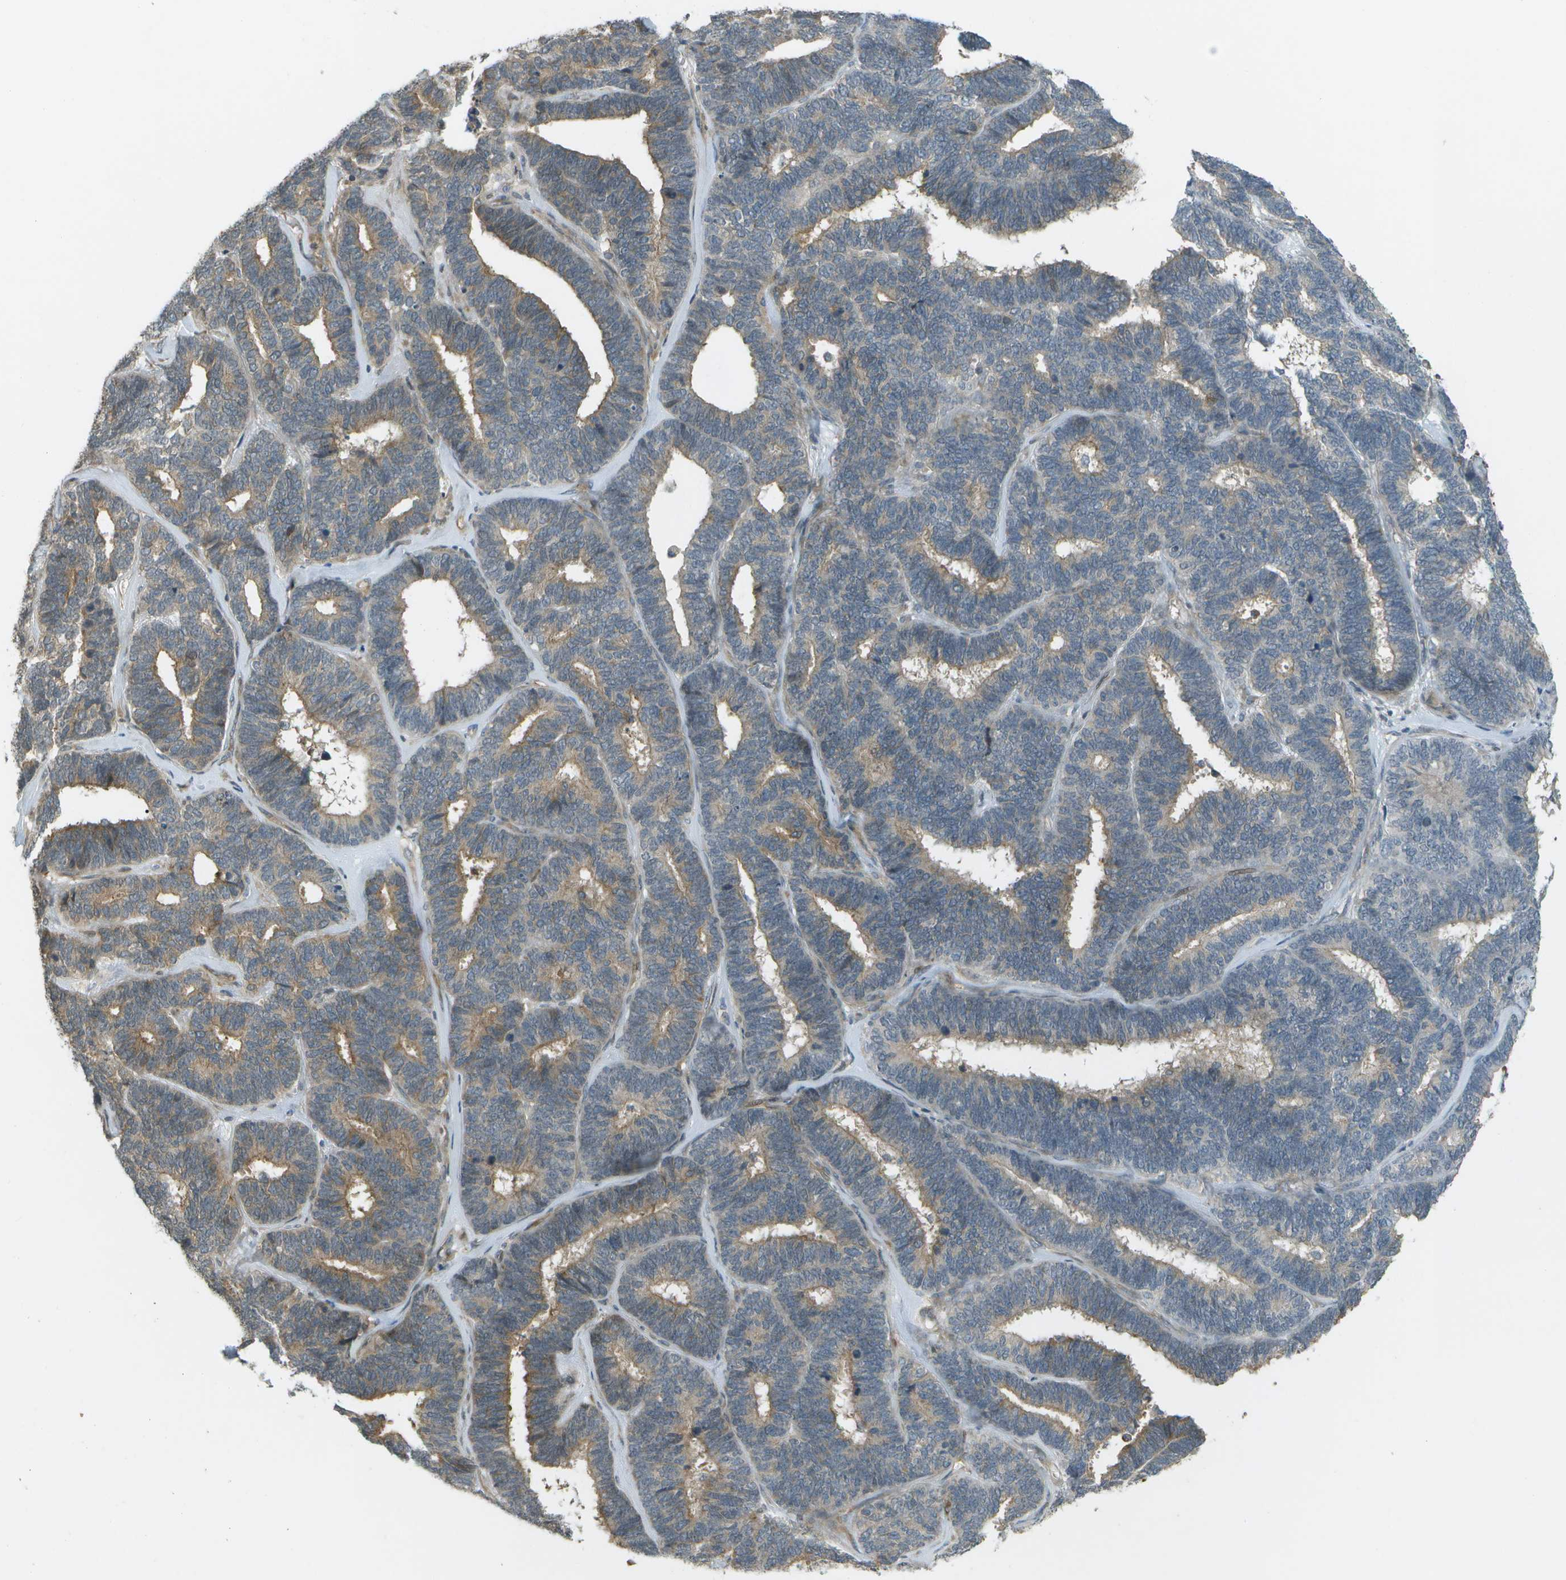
{"staining": {"intensity": "weak", "quantity": "25%-75%", "location": "cytoplasmic/membranous"}, "tissue": "endometrial cancer", "cell_type": "Tumor cells", "image_type": "cancer", "snomed": [{"axis": "morphology", "description": "Adenocarcinoma, NOS"}, {"axis": "topography", "description": "Endometrium"}], "caption": "Protein staining displays weak cytoplasmic/membranous positivity in approximately 25%-75% of tumor cells in endometrial cancer (adenocarcinoma).", "gene": "WNK2", "patient": {"sex": "female", "age": 70}}